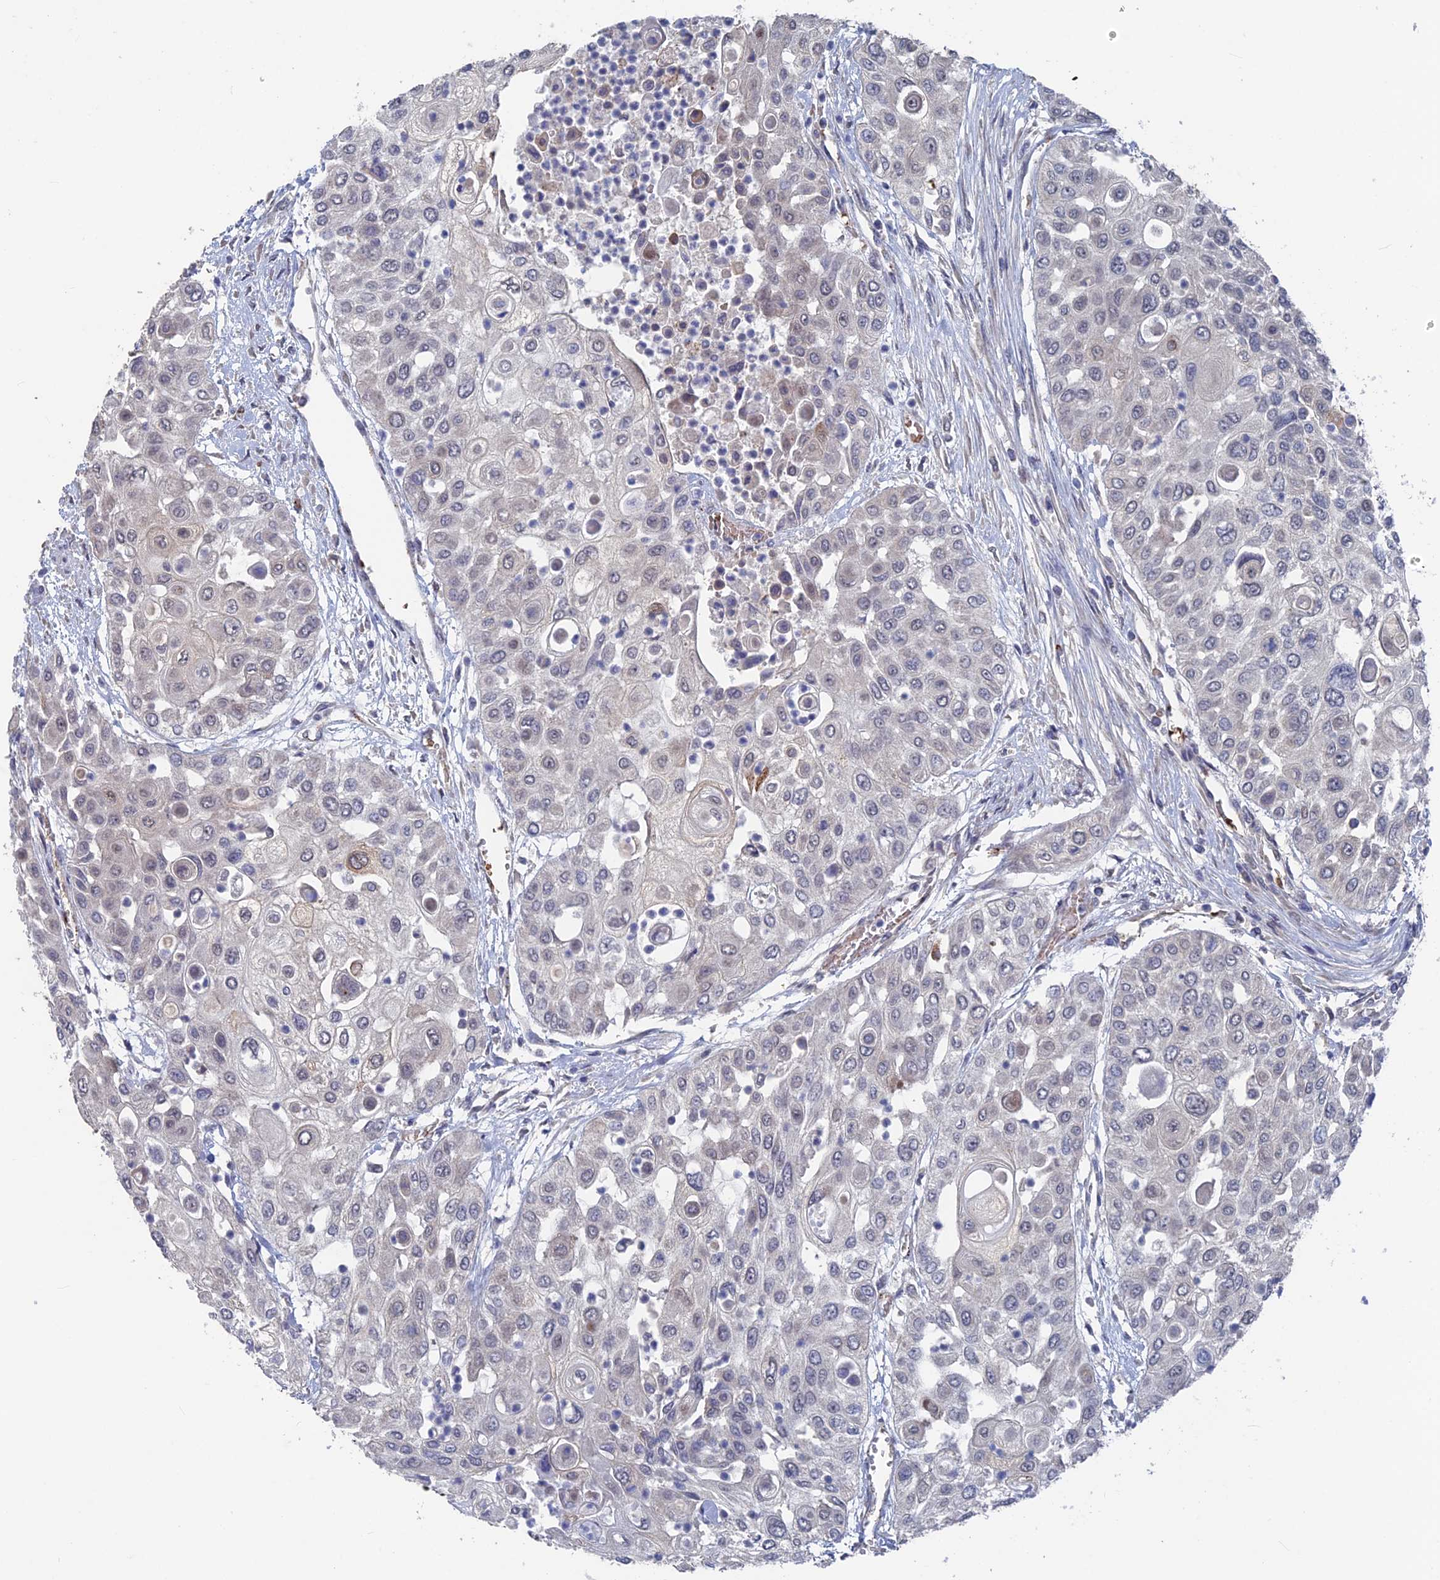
{"staining": {"intensity": "negative", "quantity": "none", "location": "none"}, "tissue": "urothelial cancer", "cell_type": "Tumor cells", "image_type": "cancer", "snomed": [{"axis": "morphology", "description": "Urothelial carcinoma, High grade"}, {"axis": "topography", "description": "Urinary bladder"}], "caption": "Urothelial cancer was stained to show a protein in brown. There is no significant positivity in tumor cells.", "gene": "SH3D21", "patient": {"sex": "female", "age": 79}}